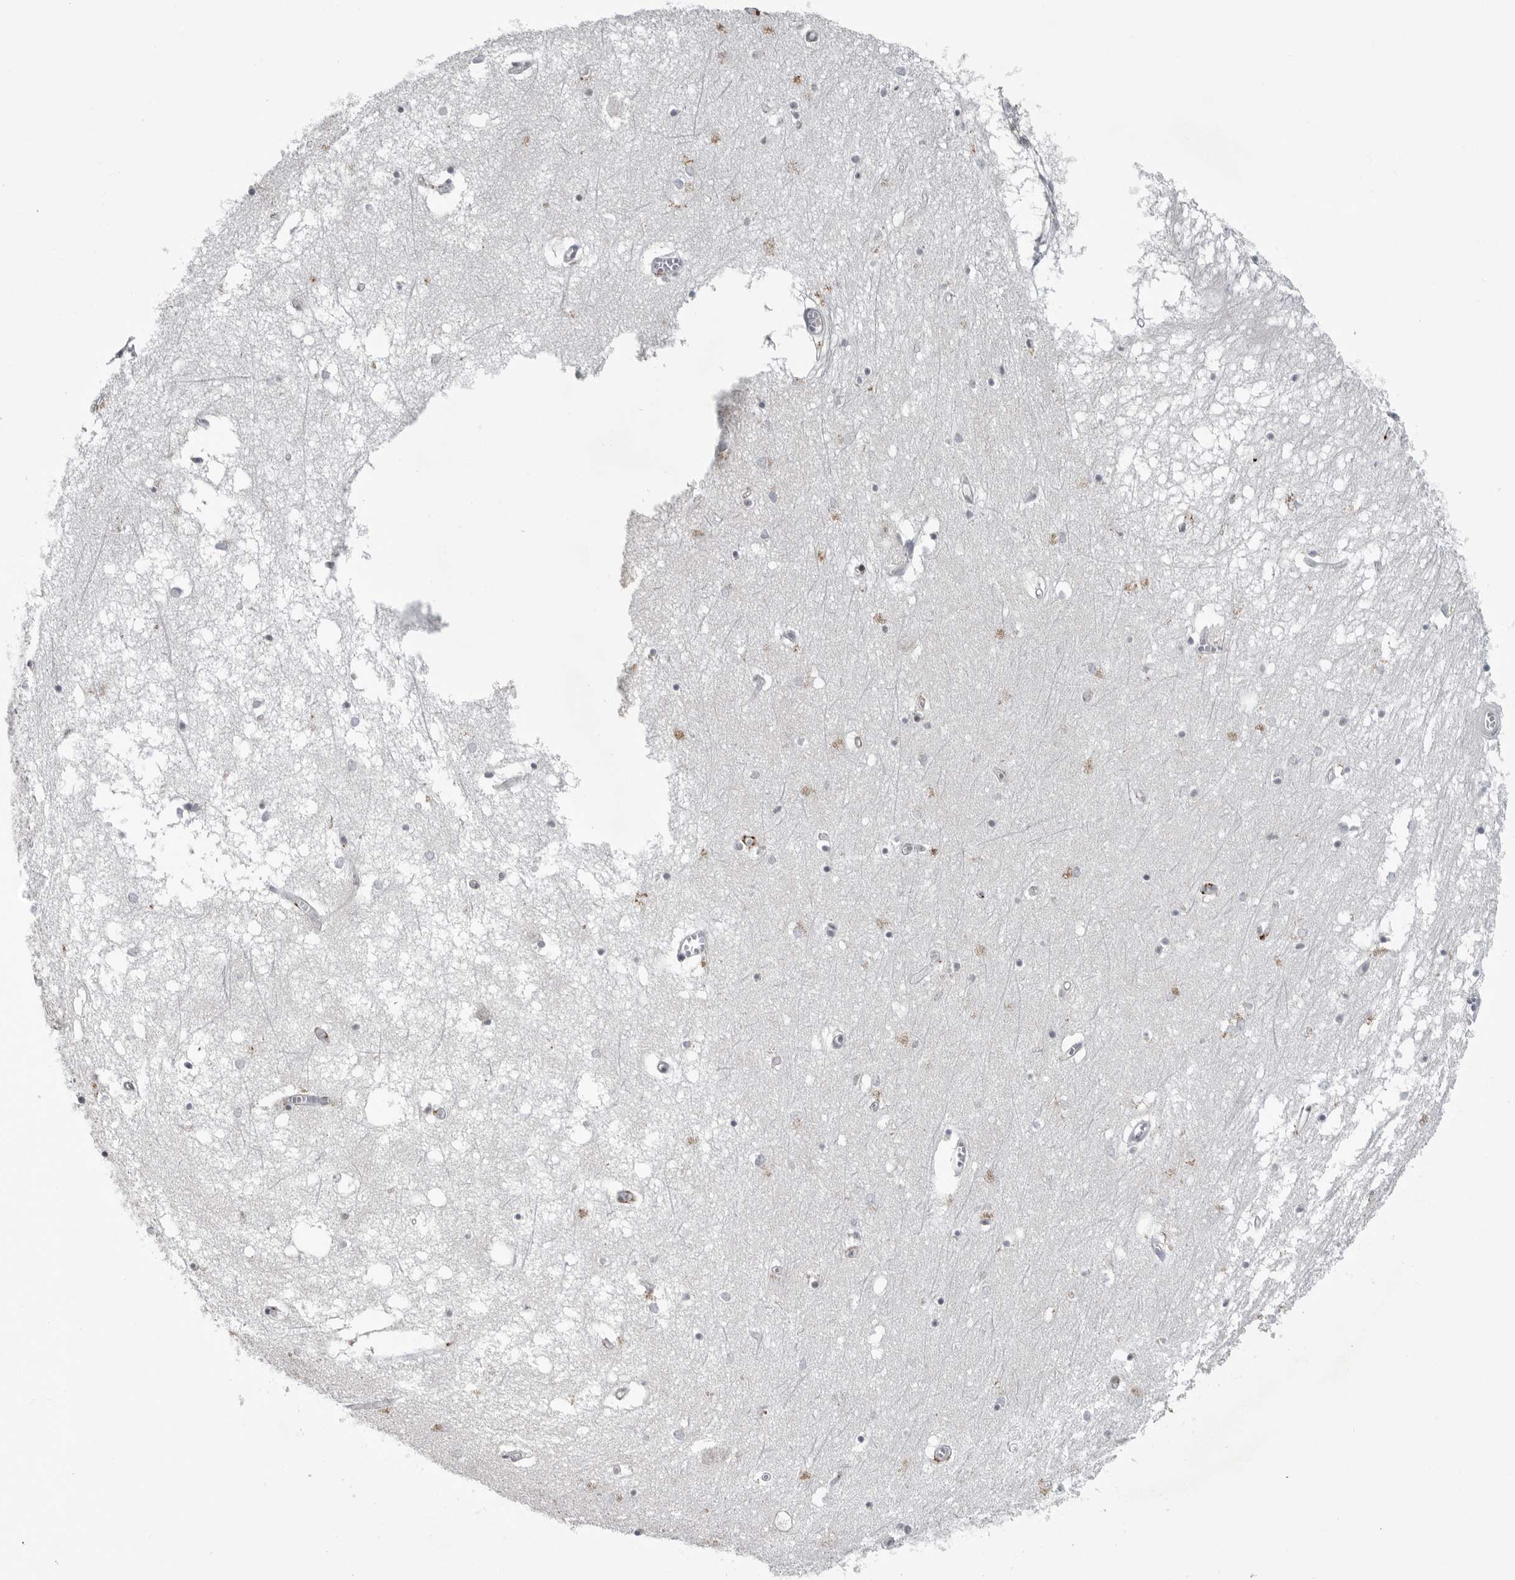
{"staining": {"intensity": "moderate", "quantity": "<25%", "location": "nuclear"}, "tissue": "hippocampus", "cell_type": "Glial cells", "image_type": "normal", "snomed": [{"axis": "morphology", "description": "Normal tissue, NOS"}, {"axis": "topography", "description": "Hippocampus"}], "caption": "IHC photomicrograph of benign hippocampus: human hippocampus stained using immunohistochemistry (IHC) displays low levels of moderate protein expression localized specifically in the nuclear of glial cells, appearing as a nuclear brown color.", "gene": "C8orf58", "patient": {"sex": "male", "age": 70}}